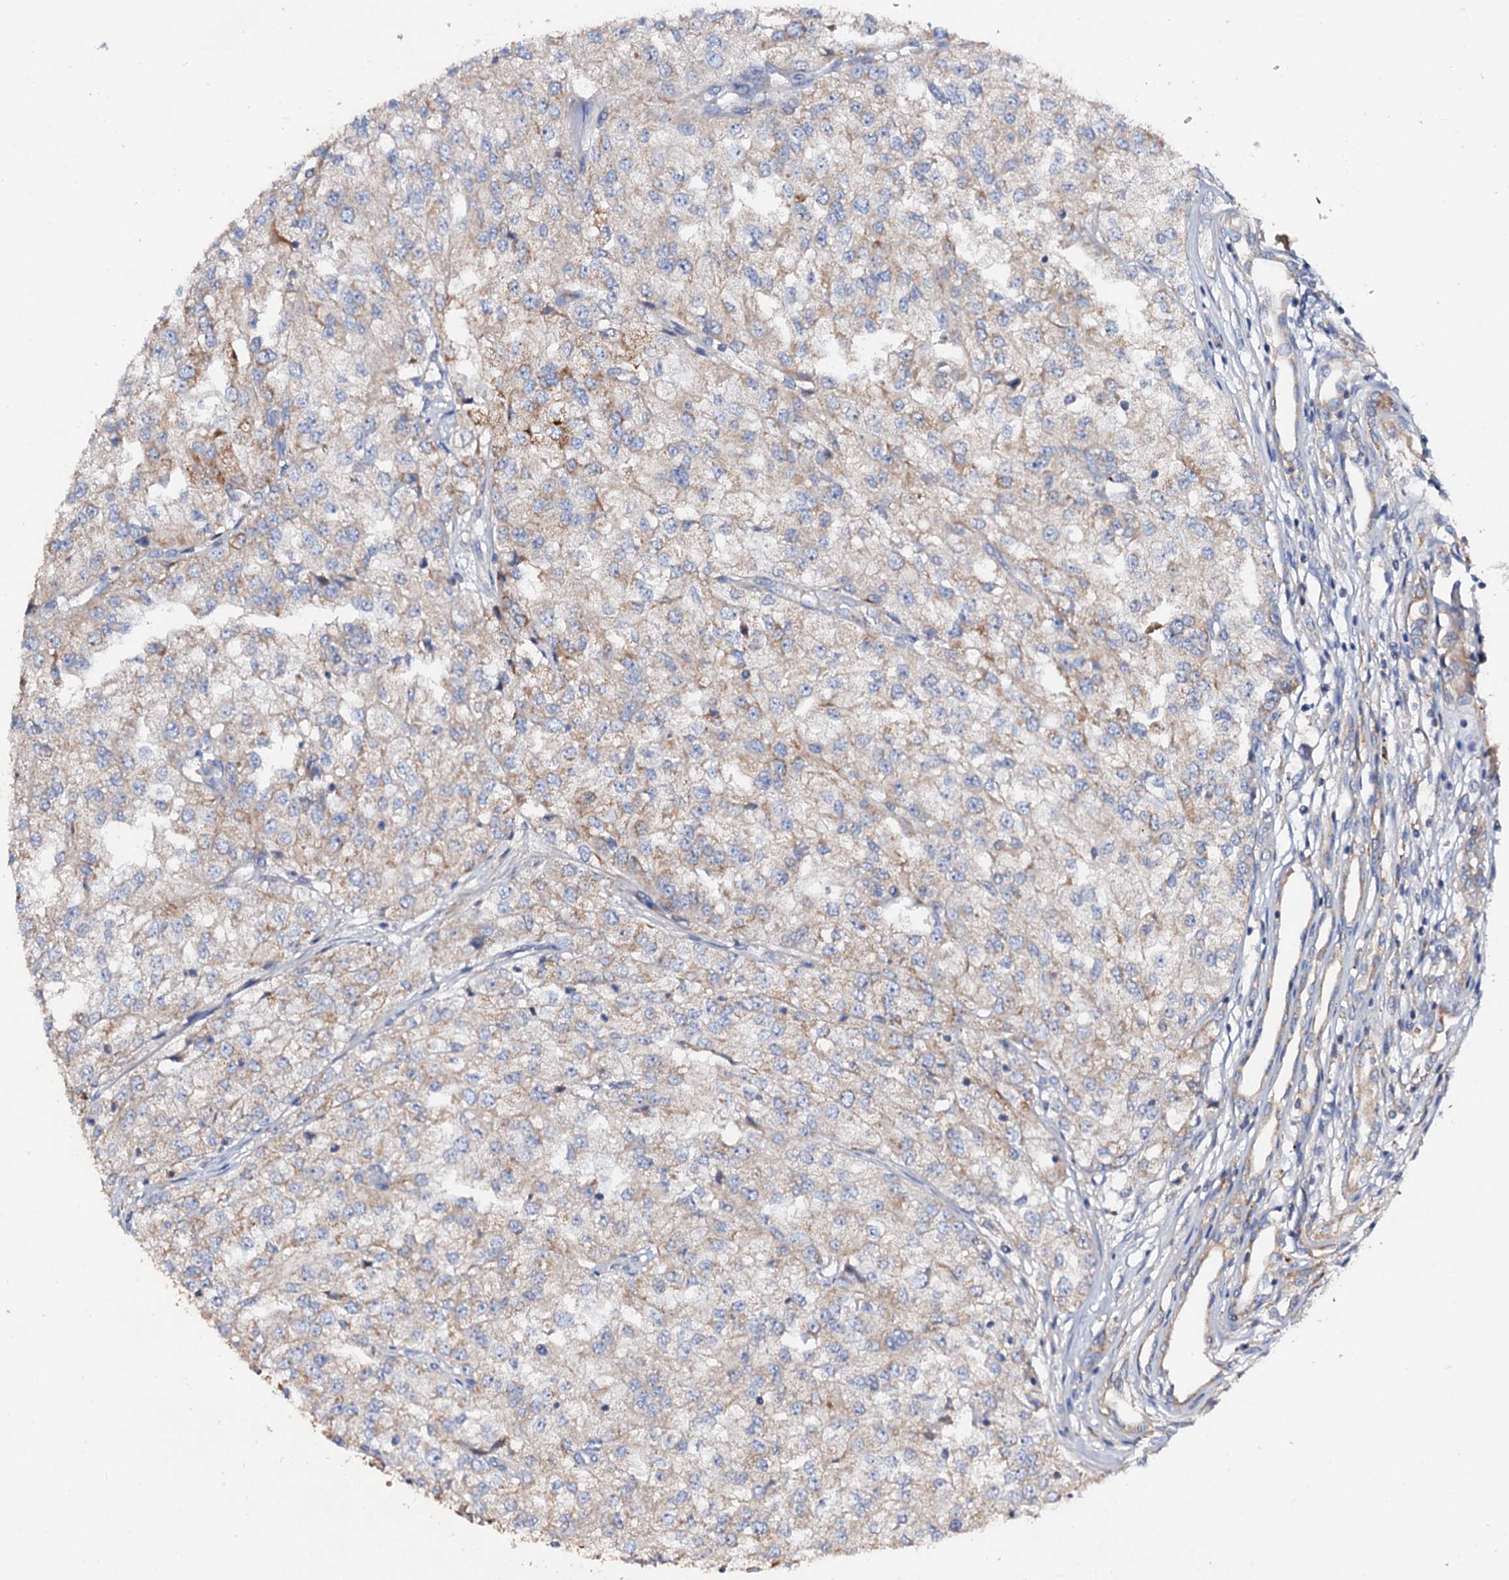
{"staining": {"intensity": "weak", "quantity": "25%-75%", "location": "cytoplasmic/membranous"}, "tissue": "renal cancer", "cell_type": "Tumor cells", "image_type": "cancer", "snomed": [{"axis": "morphology", "description": "Adenocarcinoma, NOS"}, {"axis": "topography", "description": "Kidney"}], "caption": "Immunohistochemistry (IHC) (DAB) staining of human renal cancer (adenocarcinoma) reveals weak cytoplasmic/membranous protein staining in approximately 25%-75% of tumor cells.", "gene": "FIBIN", "patient": {"sex": "female", "age": 54}}